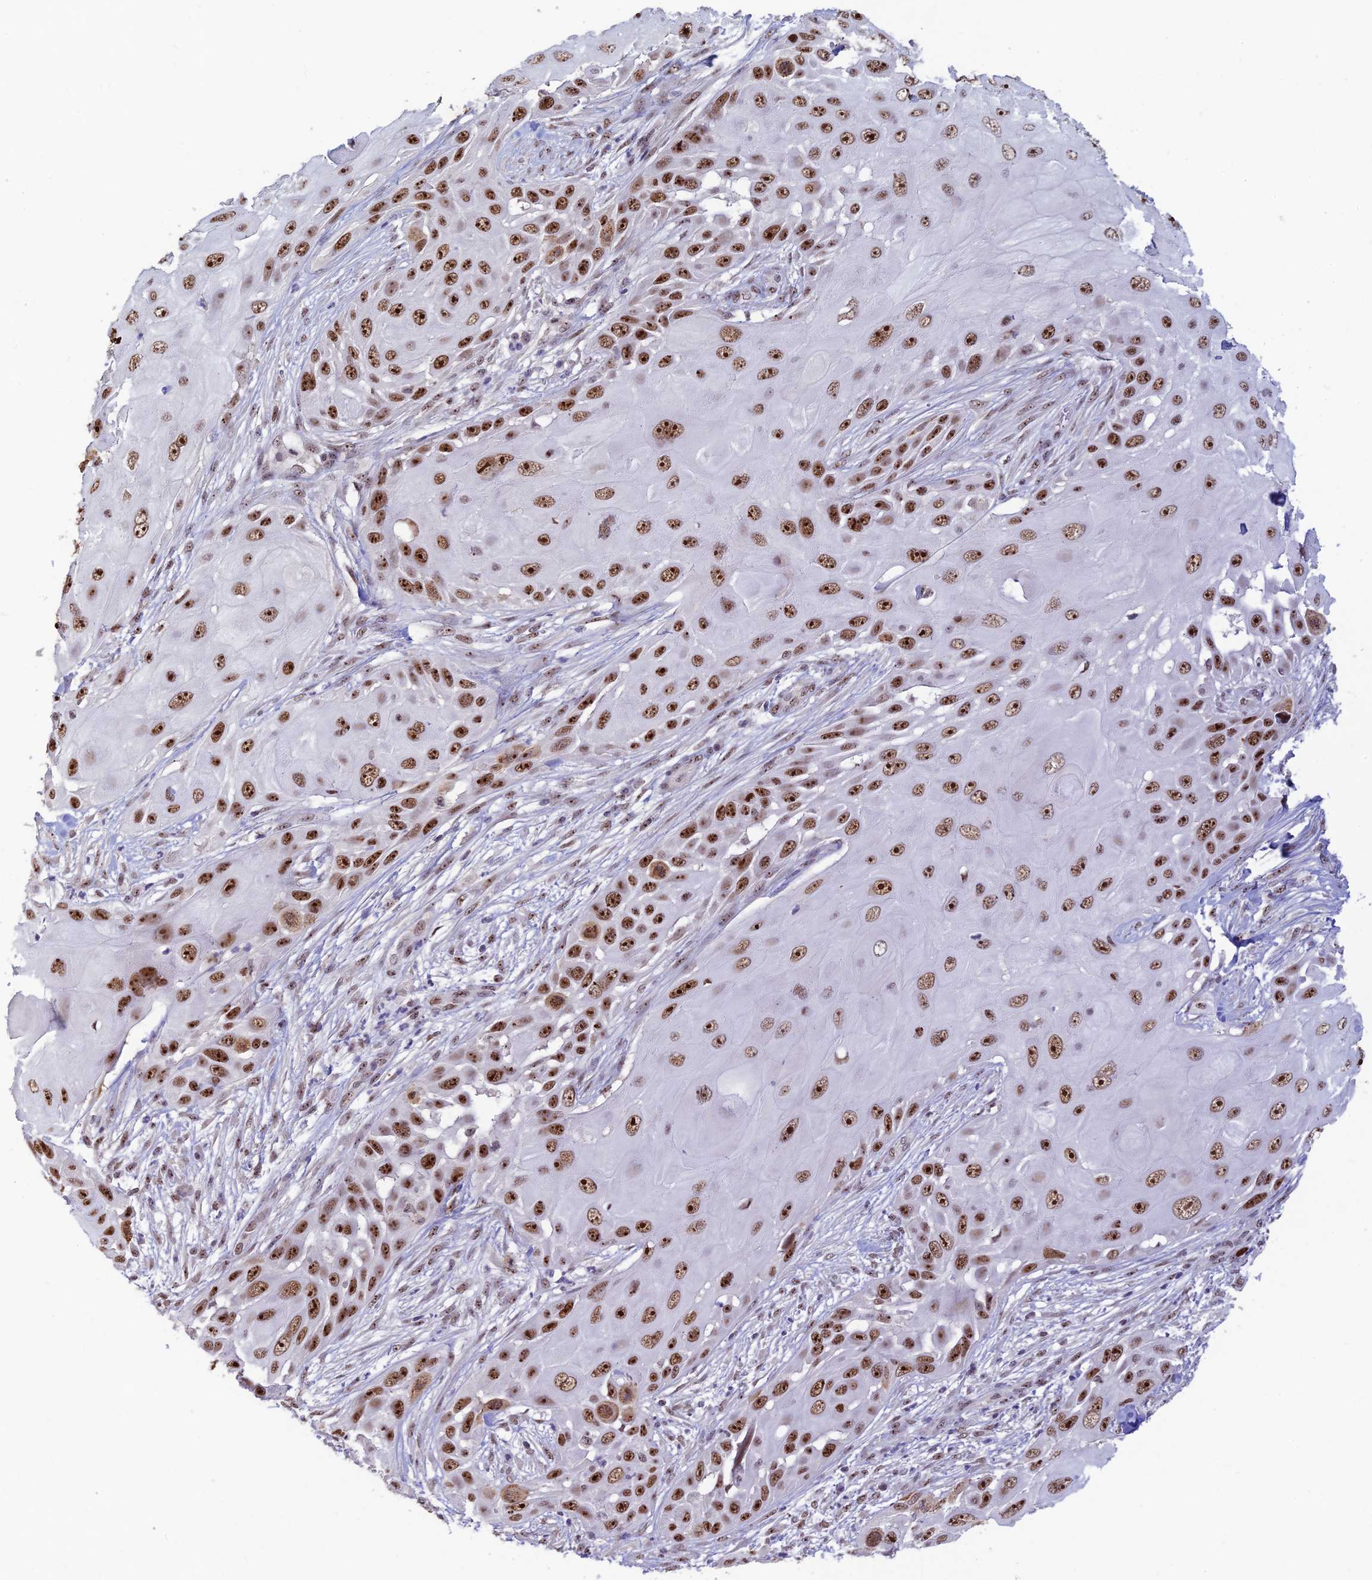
{"staining": {"intensity": "strong", "quantity": ">75%", "location": "nuclear"}, "tissue": "skin cancer", "cell_type": "Tumor cells", "image_type": "cancer", "snomed": [{"axis": "morphology", "description": "Squamous cell carcinoma, NOS"}, {"axis": "topography", "description": "Skin"}], "caption": "Immunohistochemistry photomicrograph of human skin squamous cell carcinoma stained for a protein (brown), which shows high levels of strong nuclear staining in approximately >75% of tumor cells.", "gene": "POLR1G", "patient": {"sex": "female", "age": 44}}